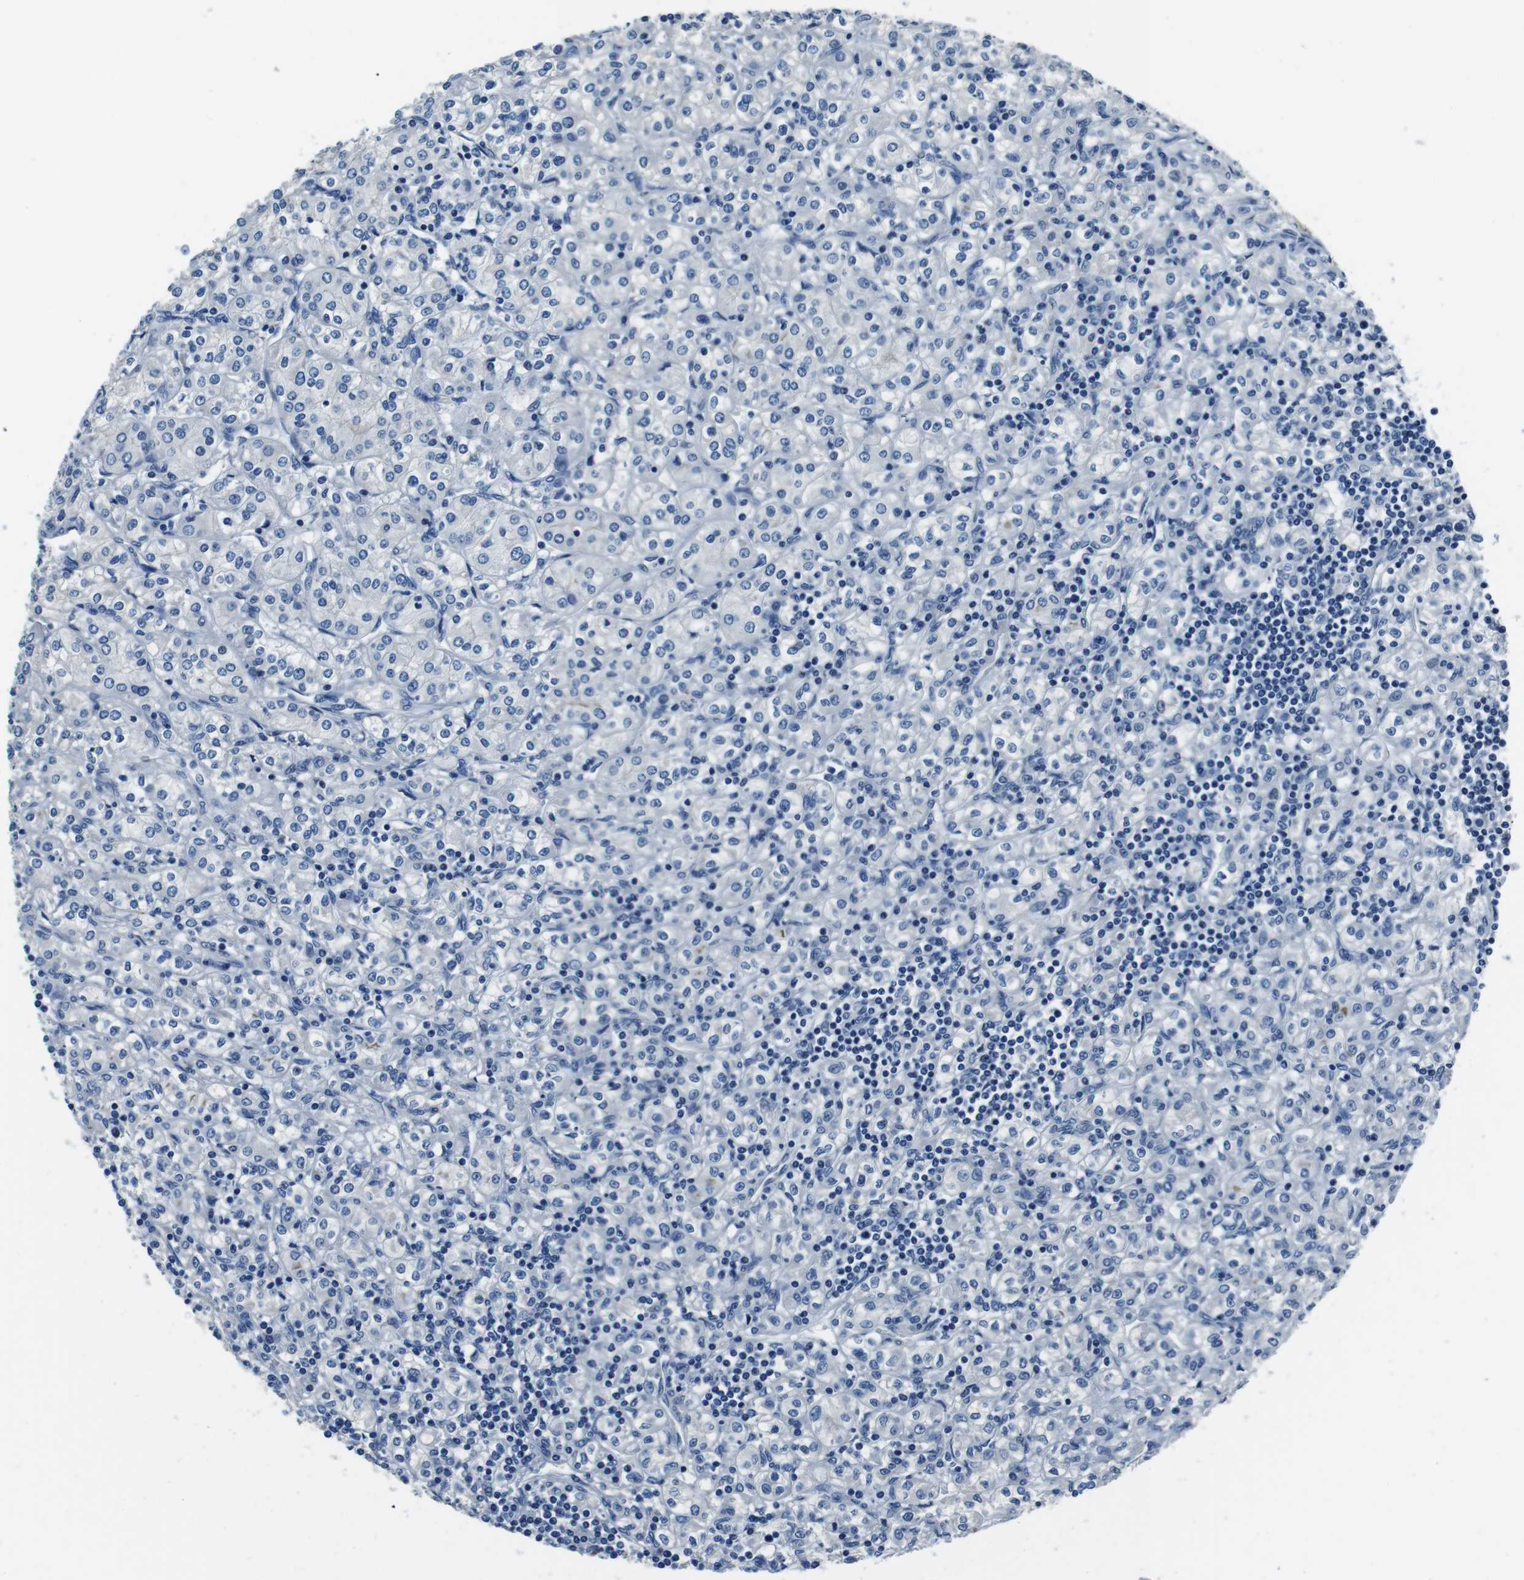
{"staining": {"intensity": "negative", "quantity": "none", "location": "none"}, "tissue": "renal cancer", "cell_type": "Tumor cells", "image_type": "cancer", "snomed": [{"axis": "morphology", "description": "Adenocarcinoma, NOS"}, {"axis": "topography", "description": "Kidney"}], "caption": "A photomicrograph of renal cancer stained for a protein demonstrates no brown staining in tumor cells.", "gene": "CASQ1", "patient": {"sex": "male", "age": 77}}